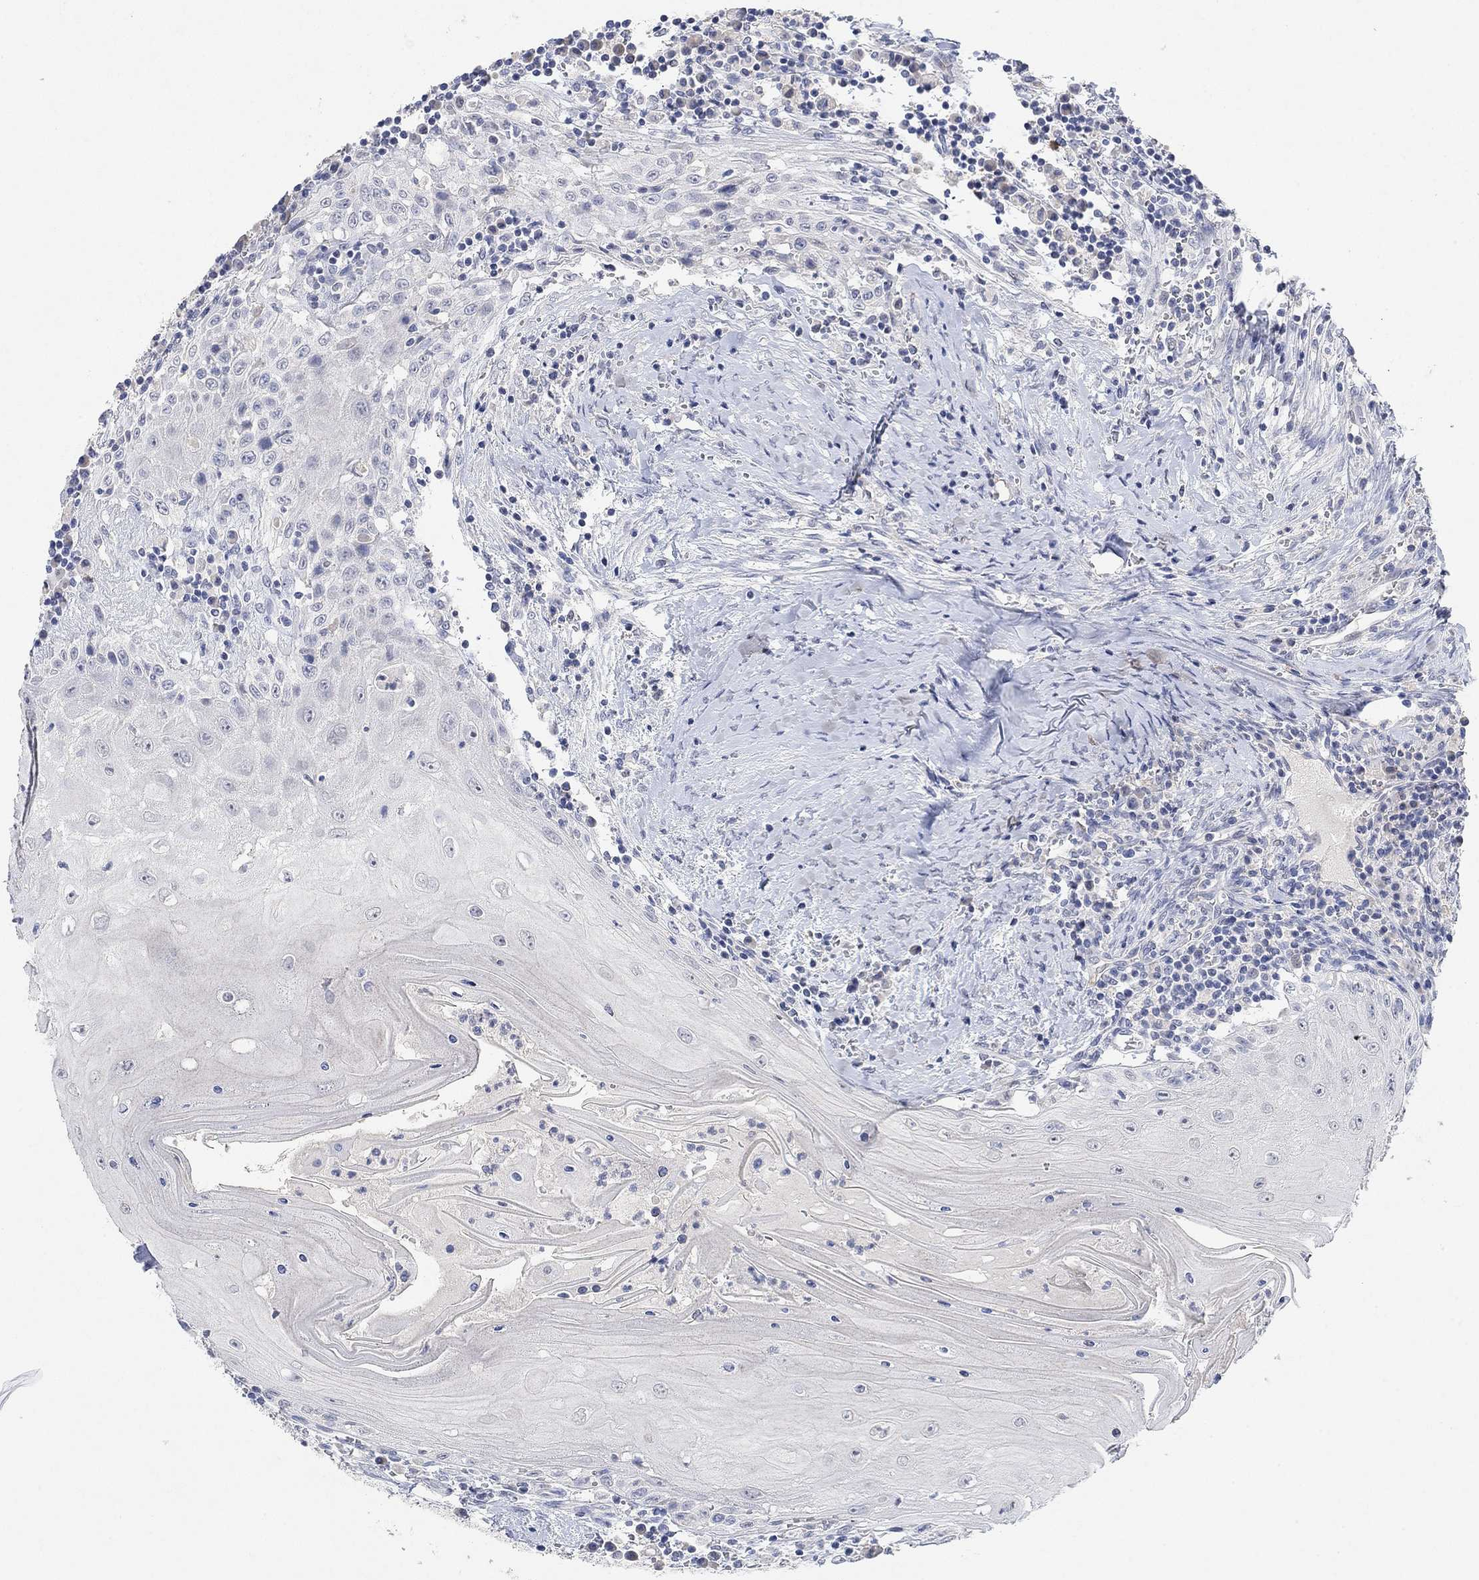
{"staining": {"intensity": "negative", "quantity": "none", "location": "none"}, "tissue": "head and neck cancer", "cell_type": "Tumor cells", "image_type": "cancer", "snomed": [{"axis": "morphology", "description": "Squamous cell carcinoma, NOS"}, {"axis": "topography", "description": "Oral tissue"}, {"axis": "topography", "description": "Head-Neck"}], "caption": "IHC micrograph of neoplastic tissue: squamous cell carcinoma (head and neck) stained with DAB reveals no significant protein expression in tumor cells.", "gene": "VAT1L", "patient": {"sex": "male", "age": 58}}